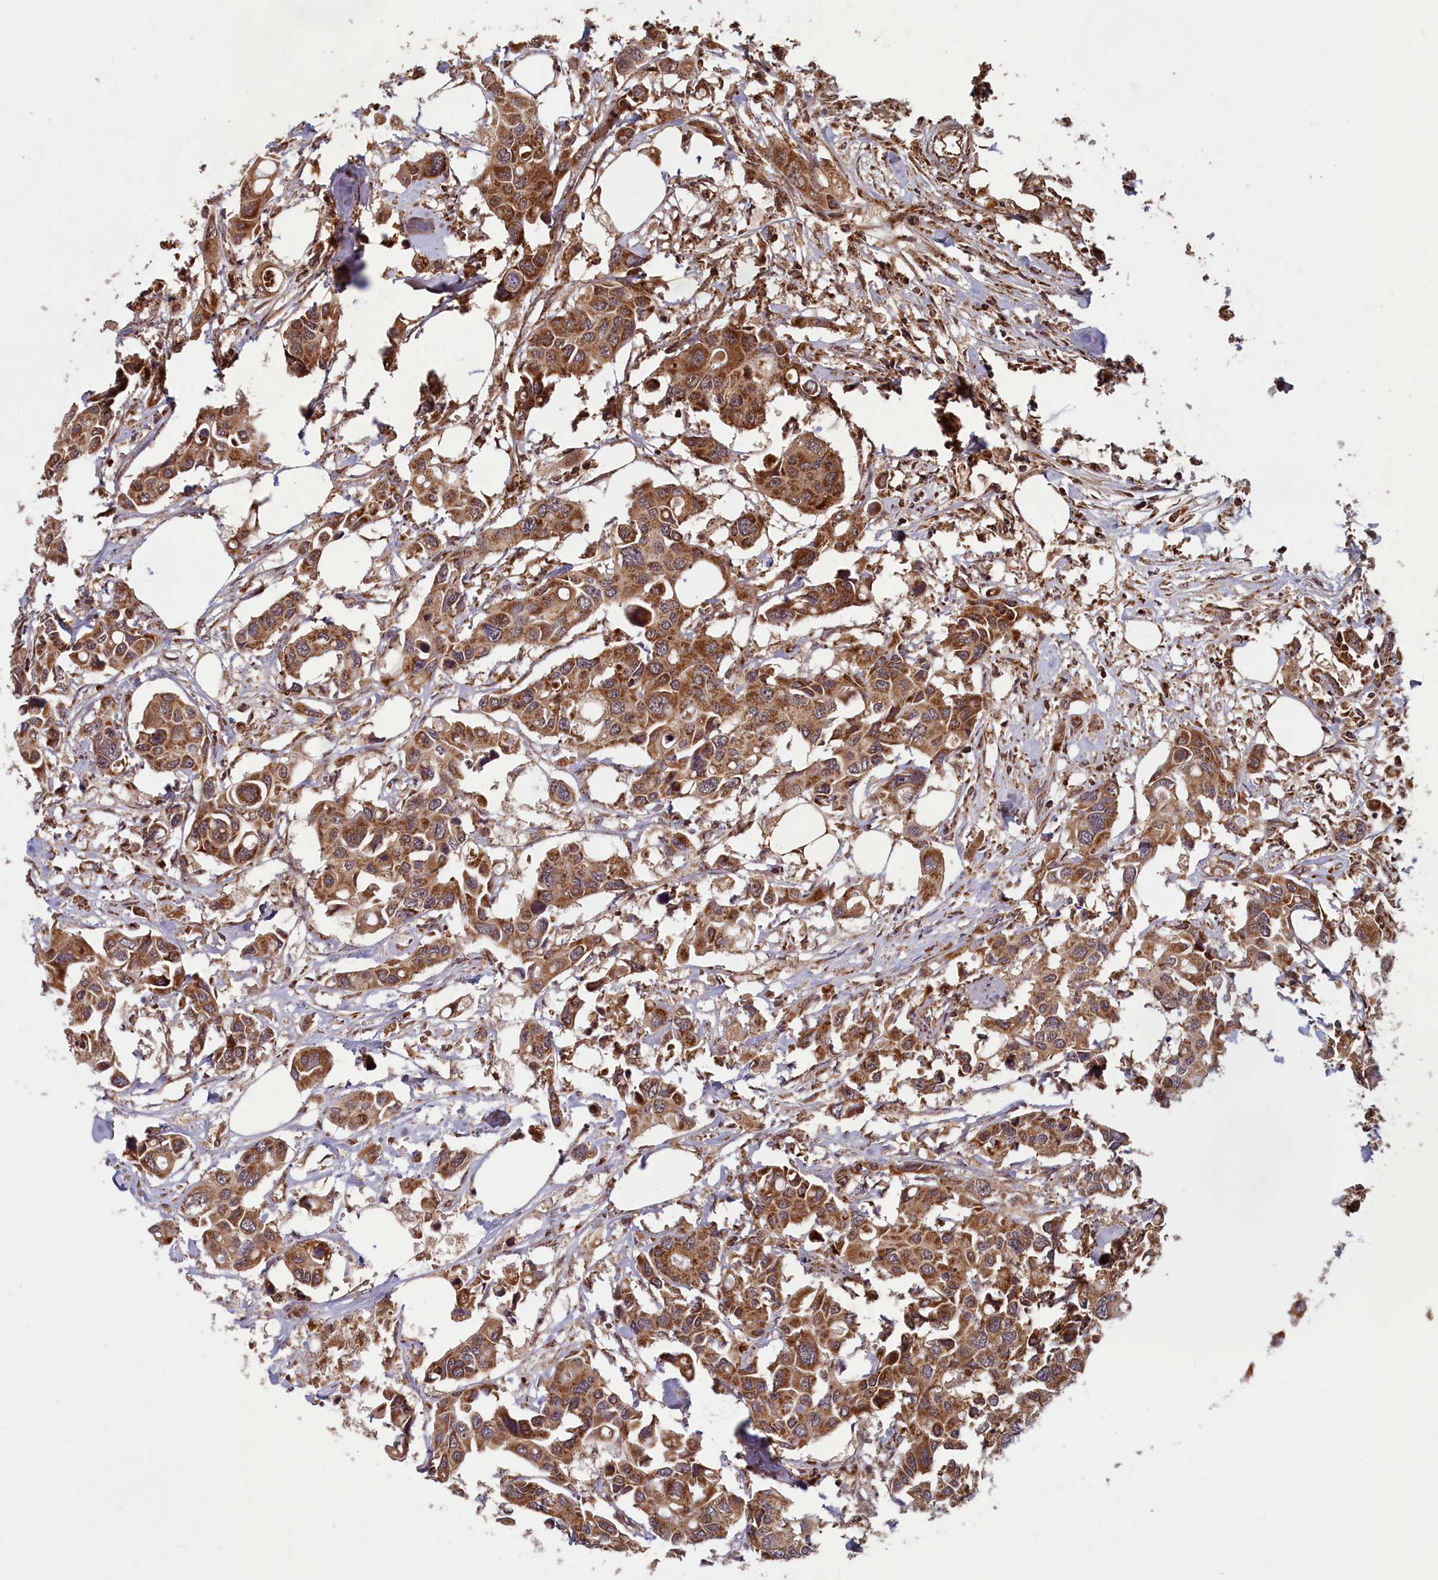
{"staining": {"intensity": "strong", "quantity": ">75%", "location": "cytoplasmic/membranous"}, "tissue": "colorectal cancer", "cell_type": "Tumor cells", "image_type": "cancer", "snomed": [{"axis": "morphology", "description": "Adenocarcinoma, NOS"}, {"axis": "topography", "description": "Colon"}], "caption": "A brown stain highlights strong cytoplasmic/membranous staining of a protein in human colorectal cancer tumor cells. The protein is stained brown, and the nuclei are stained in blue (DAB (3,3'-diaminobenzidine) IHC with brightfield microscopy, high magnification).", "gene": "CCDC15", "patient": {"sex": "male", "age": 77}}